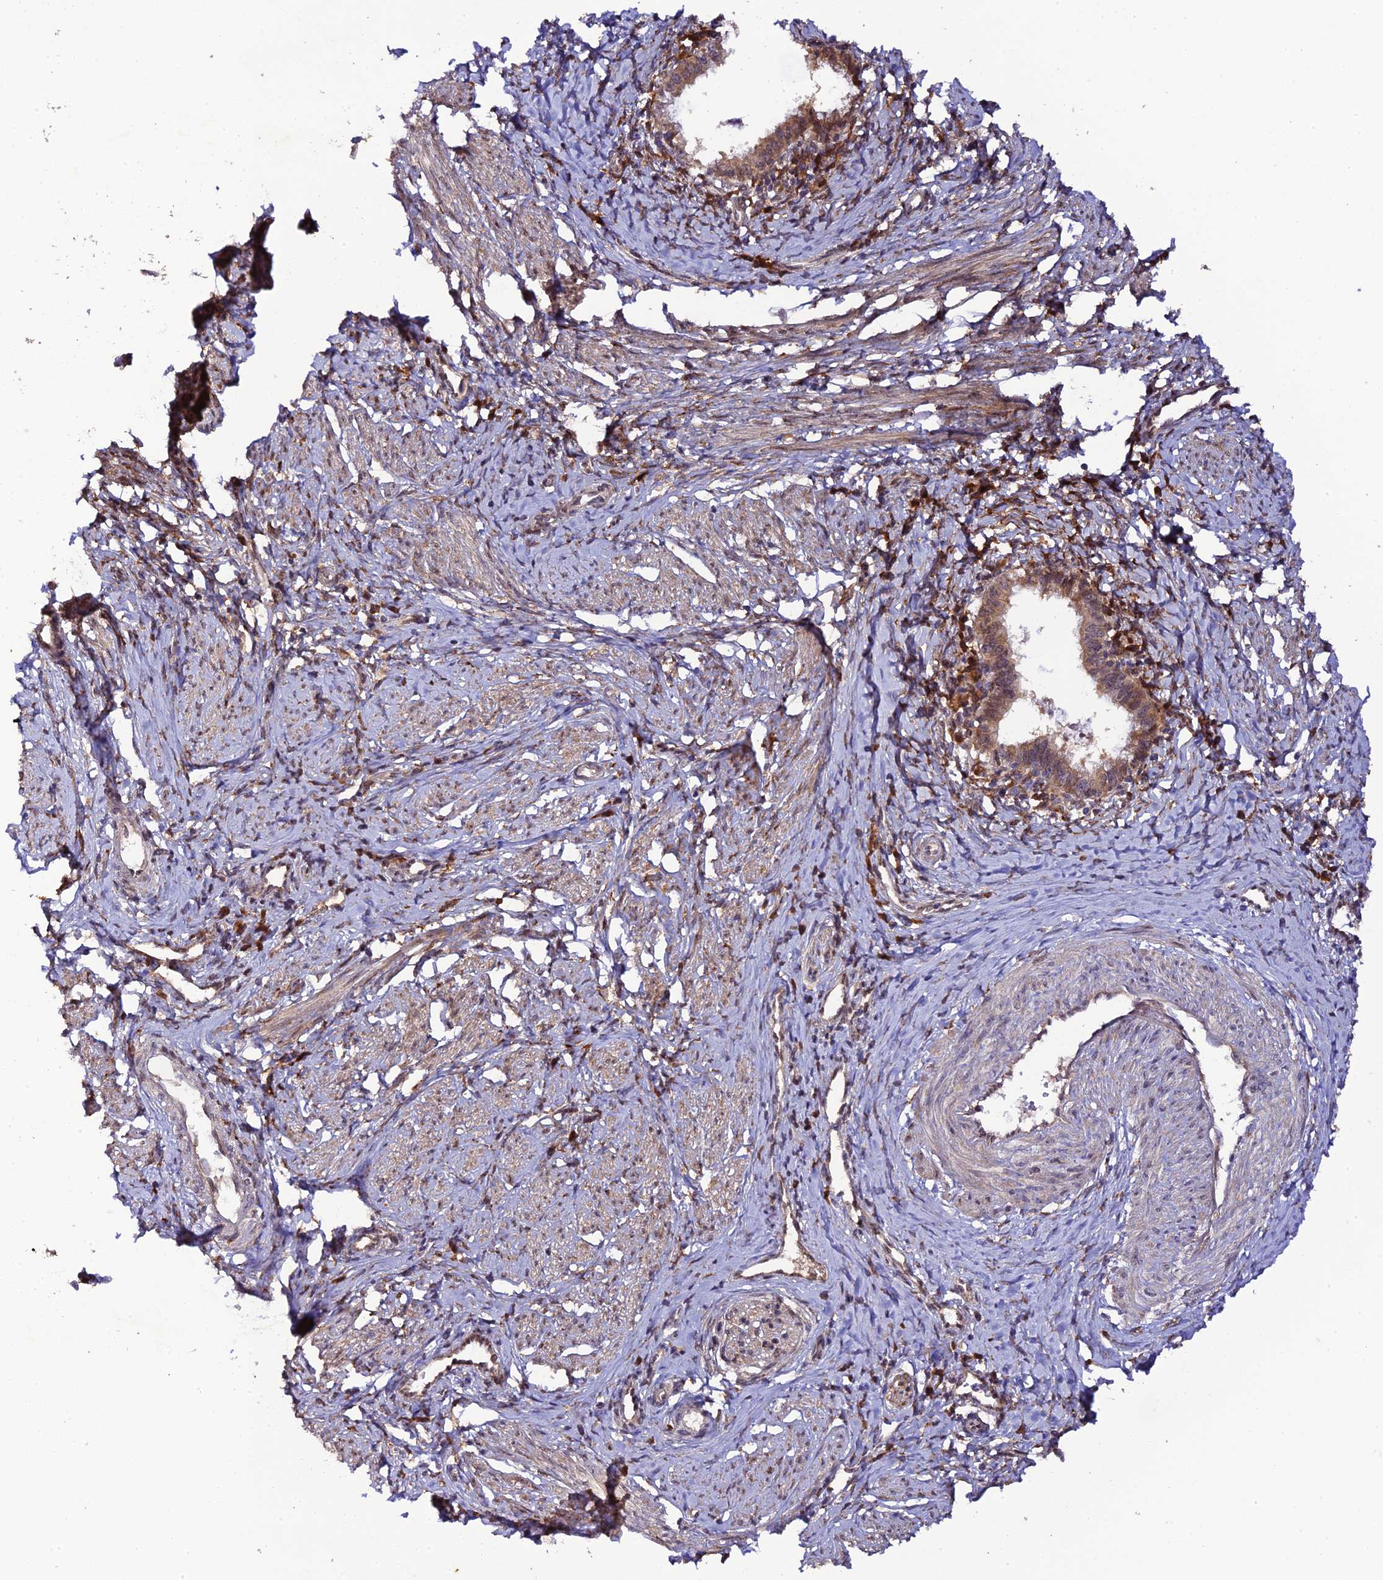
{"staining": {"intensity": "weak", "quantity": ">75%", "location": "cytoplasmic/membranous"}, "tissue": "cervical cancer", "cell_type": "Tumor cells", "image_type": "cancer", "snomed": [{"axis": "morphology", "description": "Adenocarcinoma, NOS"}, {"axis": "topography", "description": "Cervix"}], "caption": "Cervical adenocarcinoma stained for a protein (brown) shows weak cytoplasmic/membranous positive positivity in about >75% of tumor cells.", "gene": "P3H3", "patient": {"sex": "female", "age": 36}}